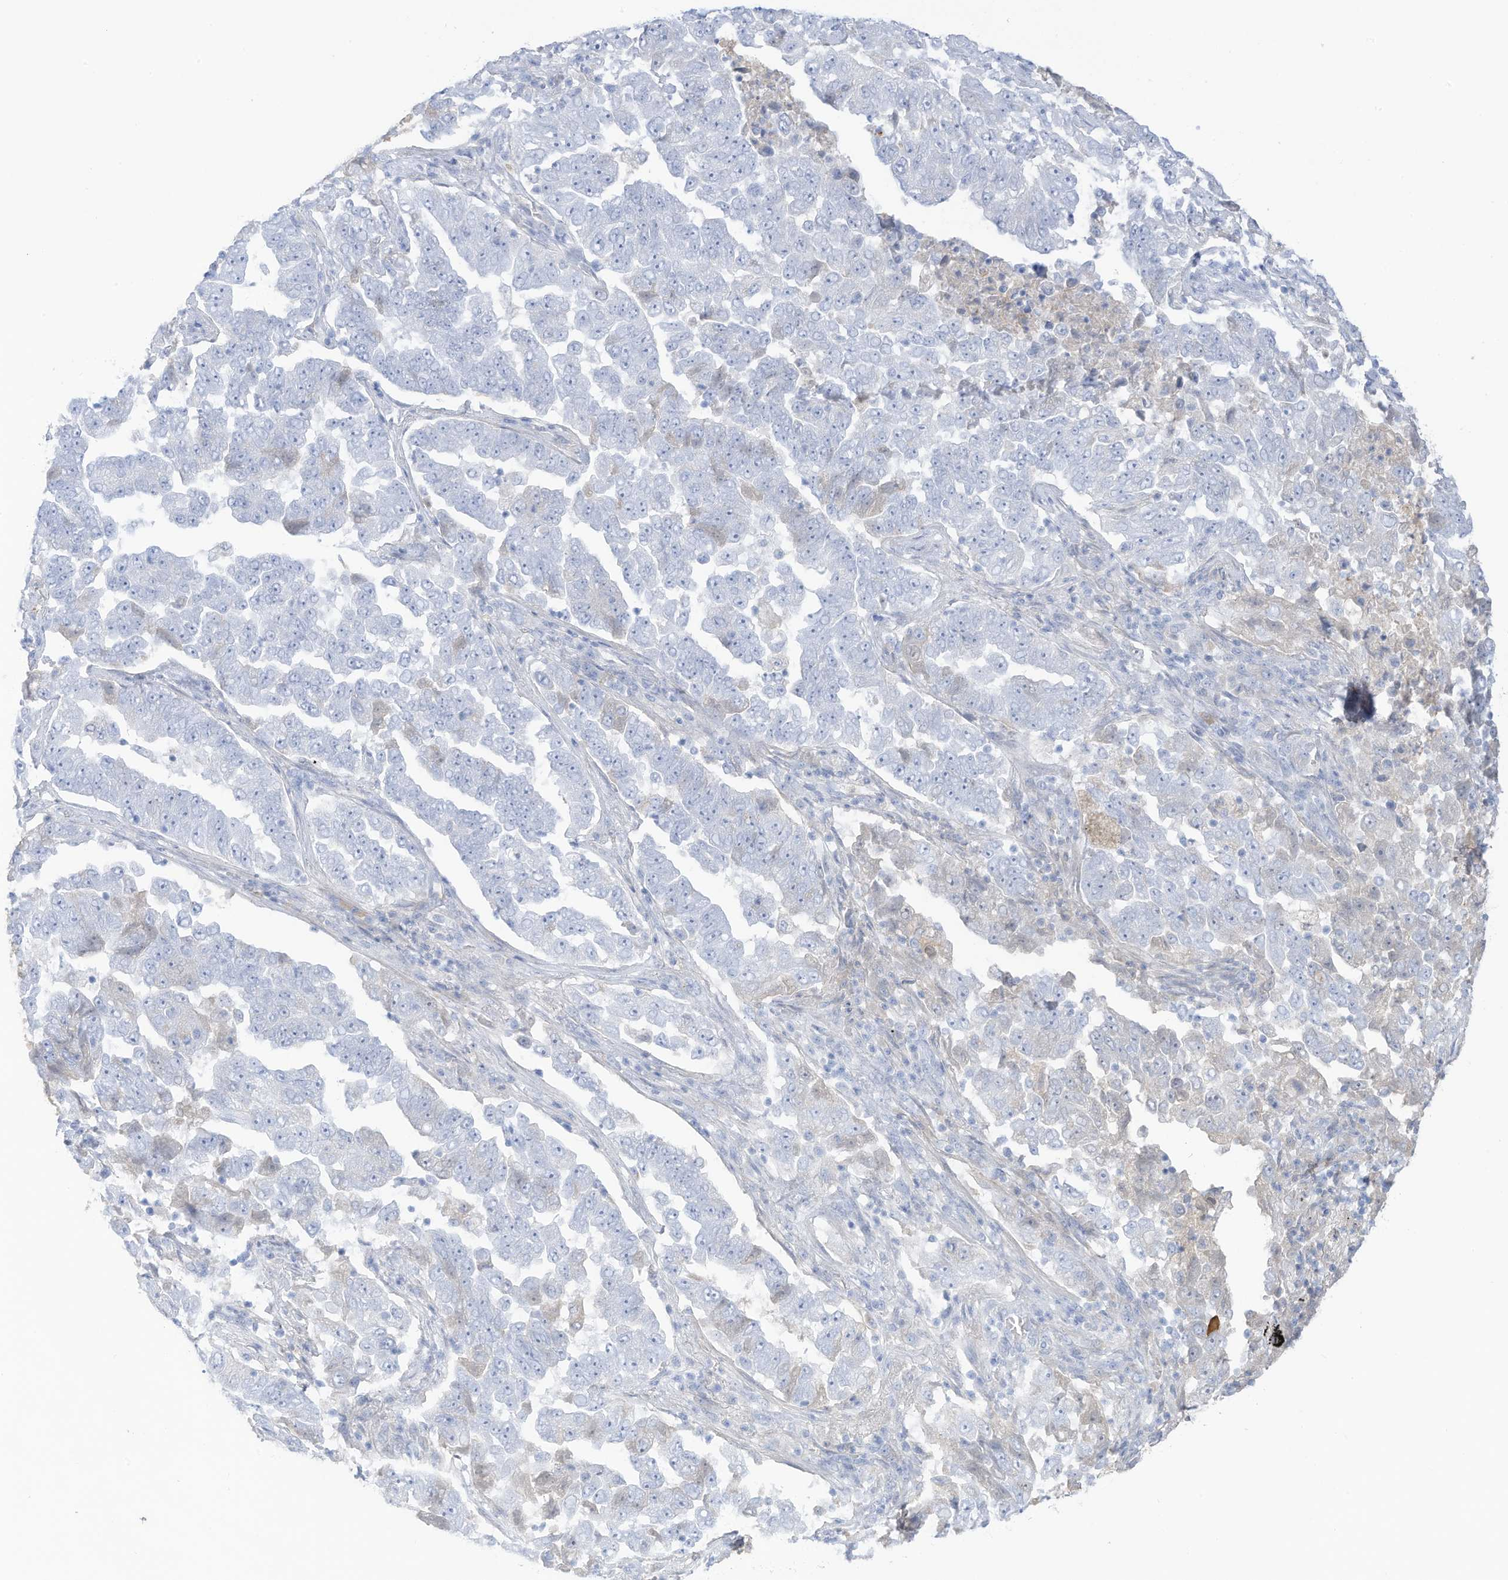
{"staining": {"intensity": "negative", "quantity": "none", "location": "none"}, "tissue": "lung cancer", "cell_type": "Tumor cells", "image_type": "cancer", "snomed": [{"axis": "morphology", "description": "Adenocarcinoma, NOS"}, {"axis": "topography", "description": "Lung"}], "caption": "Immunohistochemistry photomicrograph of neoplastic tissue: lung cancer (adenocarcinoma) stained with DAB displays no significant protein positivity in tumor cells. (IHC, brightfield microscopy, high magnification).", "gene": "HSD17B13", "patient": {"sex": "female", "age": 51}}